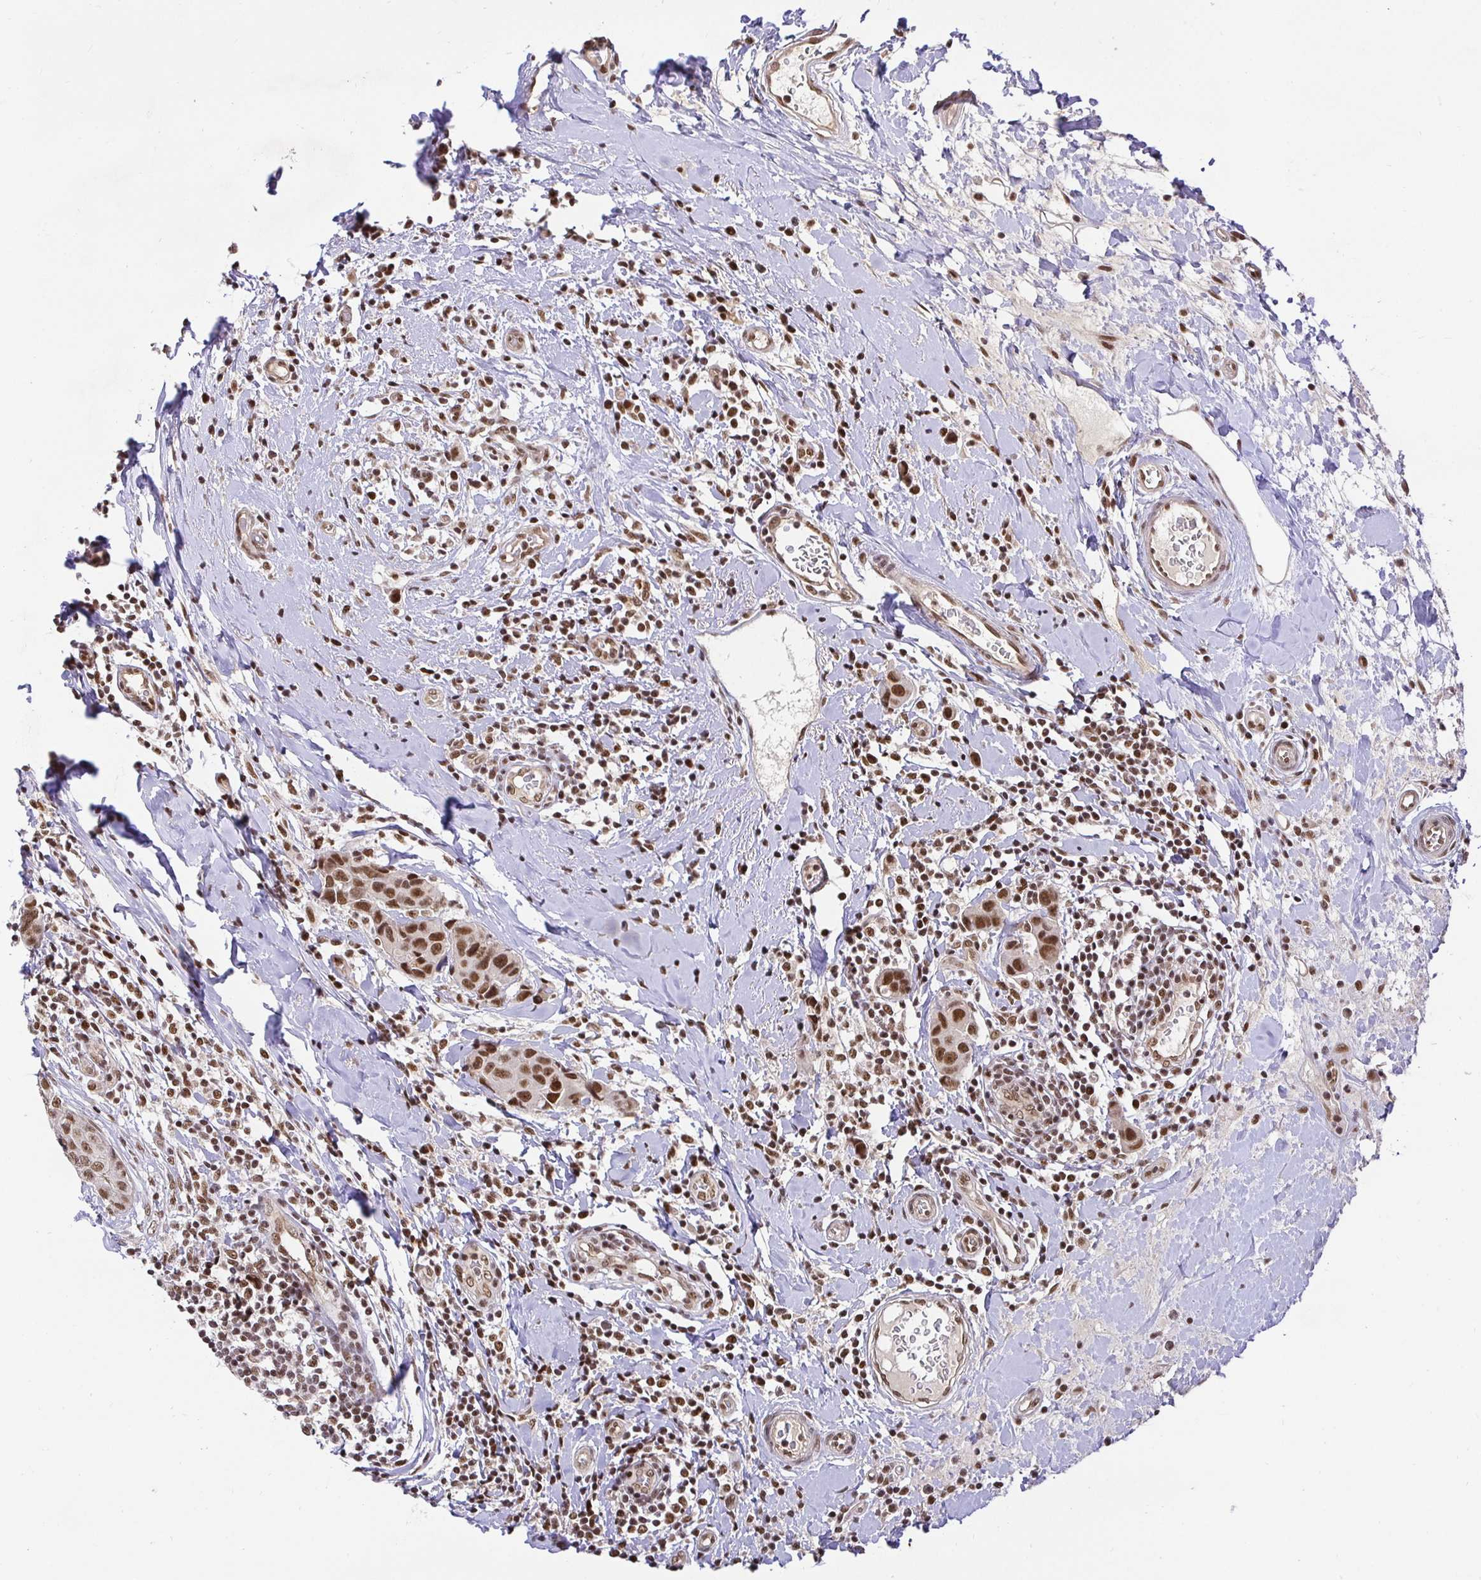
{"staining": {"intensity": "moderate", "quantity": ">75%", "location": "nuclear"}, "tissue": "breast cancer", "cell_type": "Tumor cells", "image_type": "cancer", "snomed": [{"axis": "morphology", "description": "Duct carcinoma"}, {"axis": "topography", "description": "Breast"}], "caption": "A brown stain highlights moderate nuclear positivity of a protein in human breast infiltrating ductal carcinoma tumor cells.", "gene": "USF1", "patient": {"sex": "female", "age": 24}}